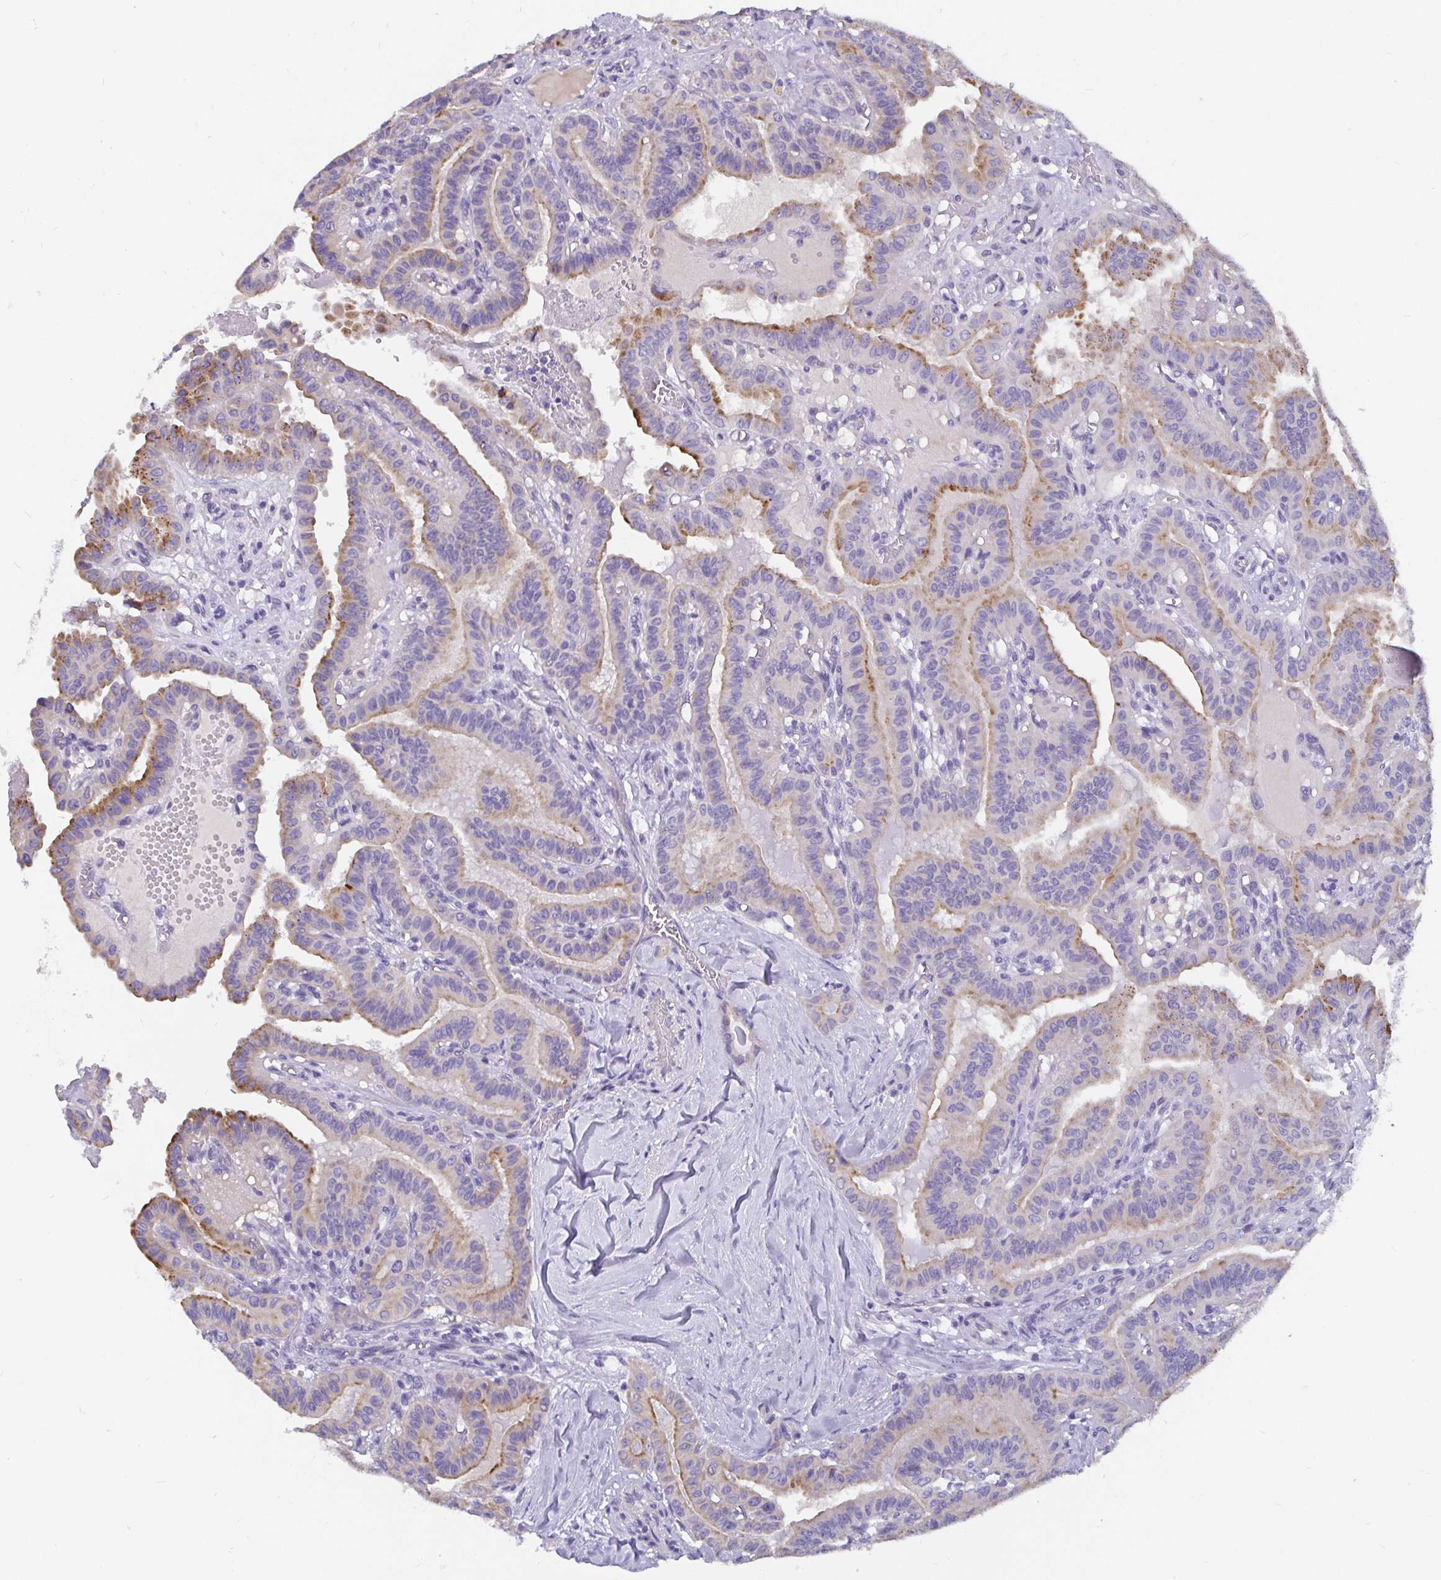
{"staining": {"intensity": "moderate", "quantity": "25%-75%", "location": "cytoplasmic/membranous"}, "tissue": "thyroid cancer", "cell_type": "Tumor cells", "image_type": "cancer", "snomed": [{"axis": "morphology", "description": "Papillary adenocarcinoma, NOS"}, {"axis": "topography", "description": "Thyroid gland"}], "caption": "Human thyroid cancer stained with a brown dye demonstrates moderate cytoplasmic/membranous positive expression in approximately 25%-75% of tumor cells.", "gene": "ADAMTS6", "patient": {"sex": "male", "age": 87}}